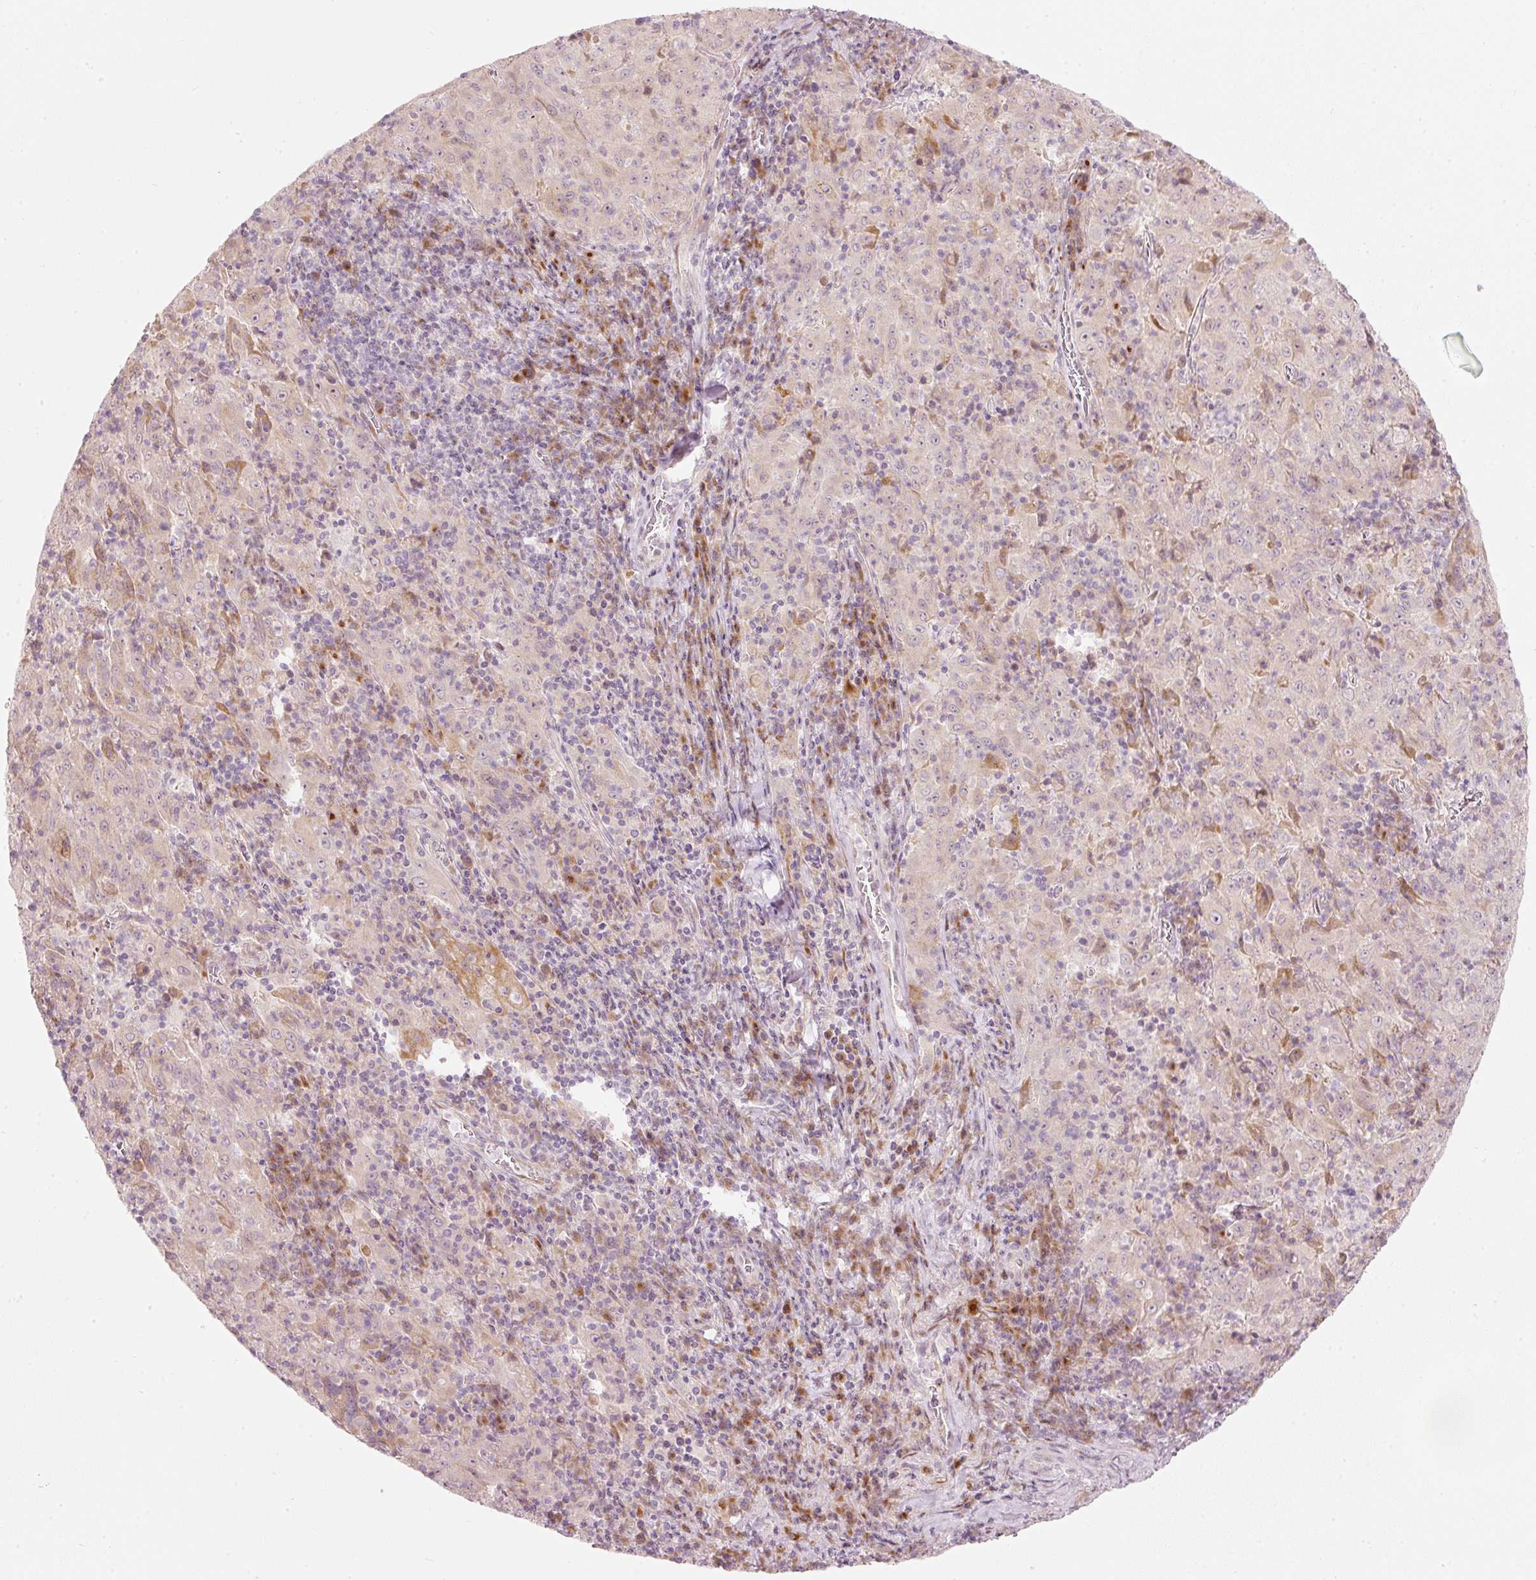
{"staining": {"intensity": "negative", "quantity": "none", "location": "none"}, "tissue": "pancreatic cancer", "cell_type": "Tumor cells", "image_type": "cancer", "snomed": [{"axis": "morphology", "description": "Adenocarcinoma, NOS"}, {"axis": "topography", "description": "Pancreas"}], "caption": "DAB (3,3'-diaminobenzidine) immunohistochemical staining of human adenocarcinoma (pancreatic) displays no significant staining in tumor cells.", "gene": "SLC20A1", "patient": {"sex": "male", "age": 63}}